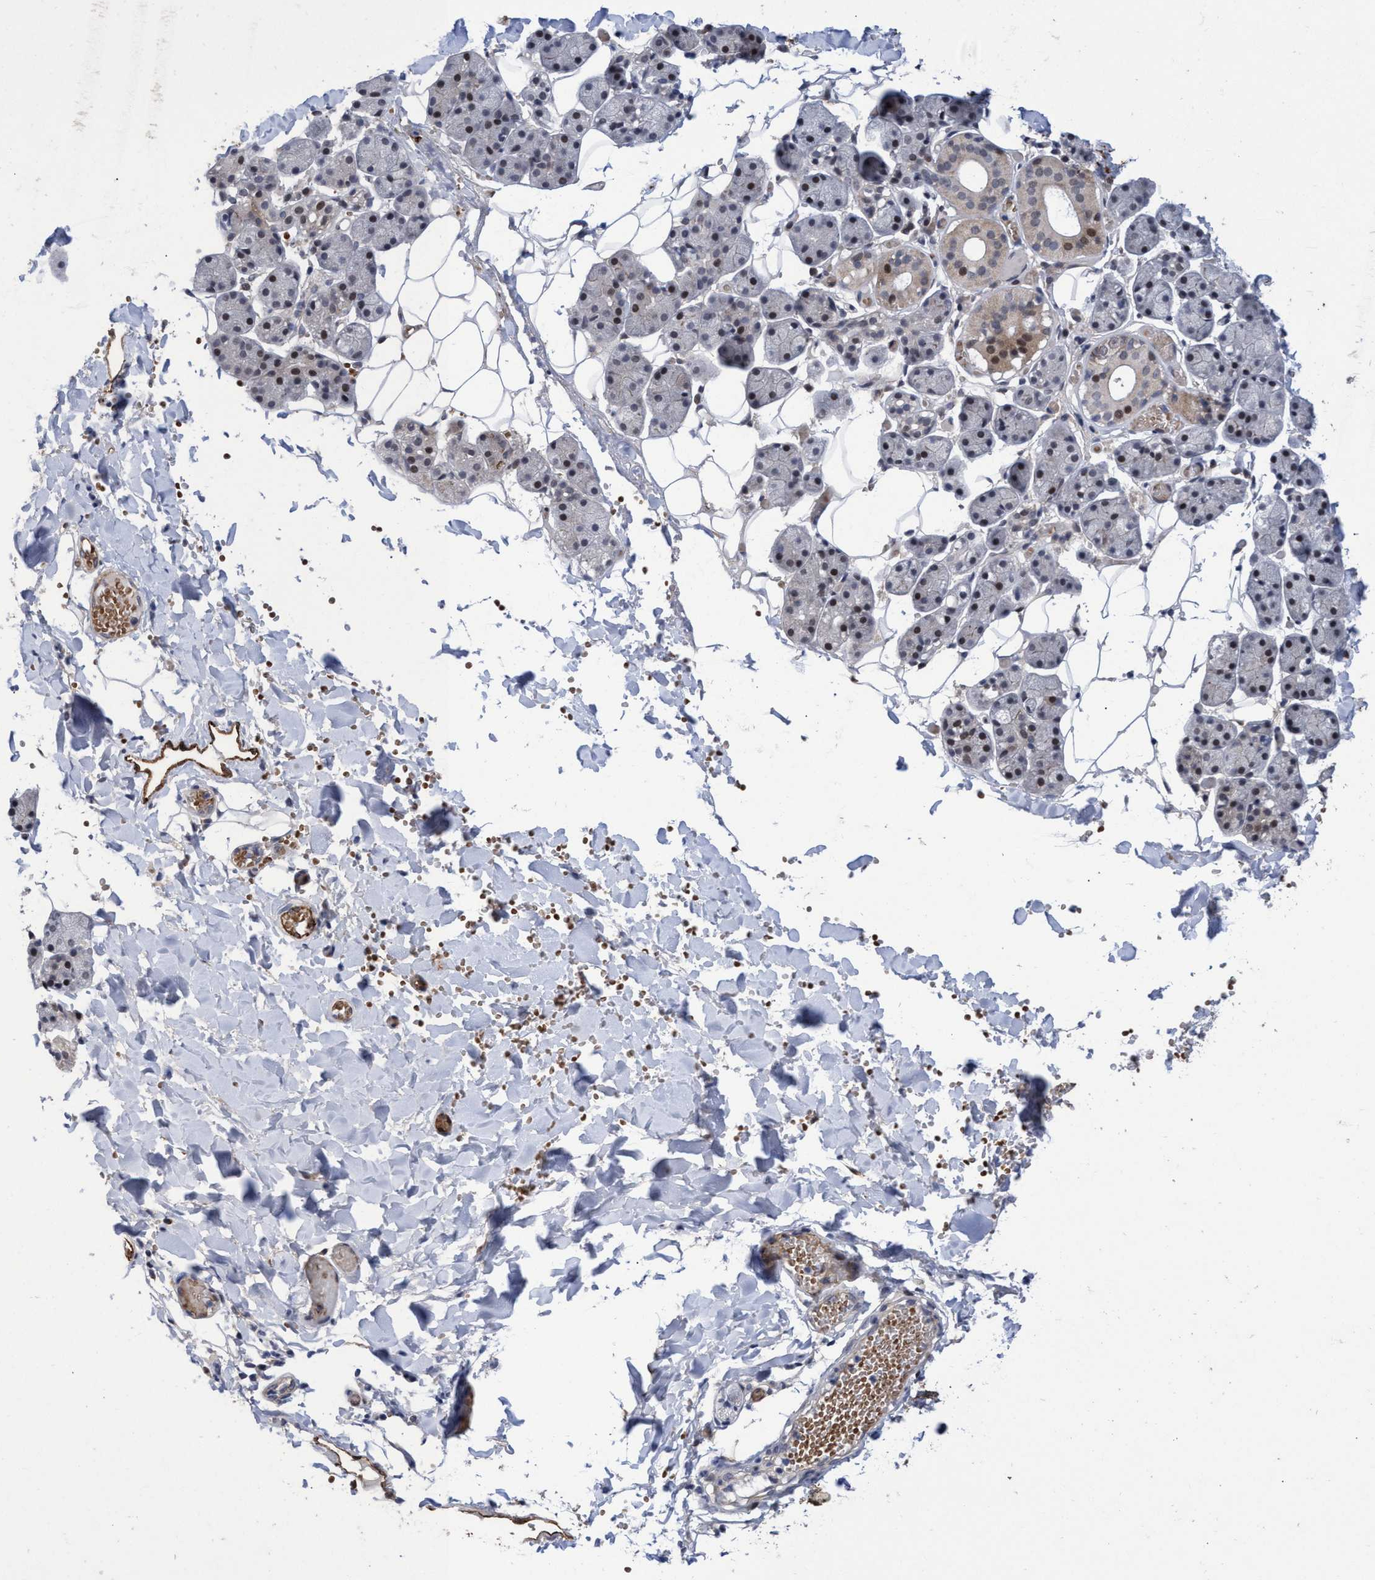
{"staining": {"intensity": "weak", "quantity": "<25%", "location": "cytoplasmic/membranous,nuclear"}, "tissue": "salivary gland", "cell_type": "Glandular cells", "image_type": "normal", "snomed": [{"axis": "morphology", "description": "Normal tissue, NOS"}, {"axis": "topography", "description": "Salivary gland"}], "caption": "DAB (3,3'-diaminobenzidine) immunohistochemical staining of normal salivary gland exhibits no significant positivity in glandular cells. (DAB (3,3'-diaminobenzidine) immunohistochemistry (IHC), high magnification).", "gene": "ZNF750", "patient": {"sex": "female", "age": 33}}